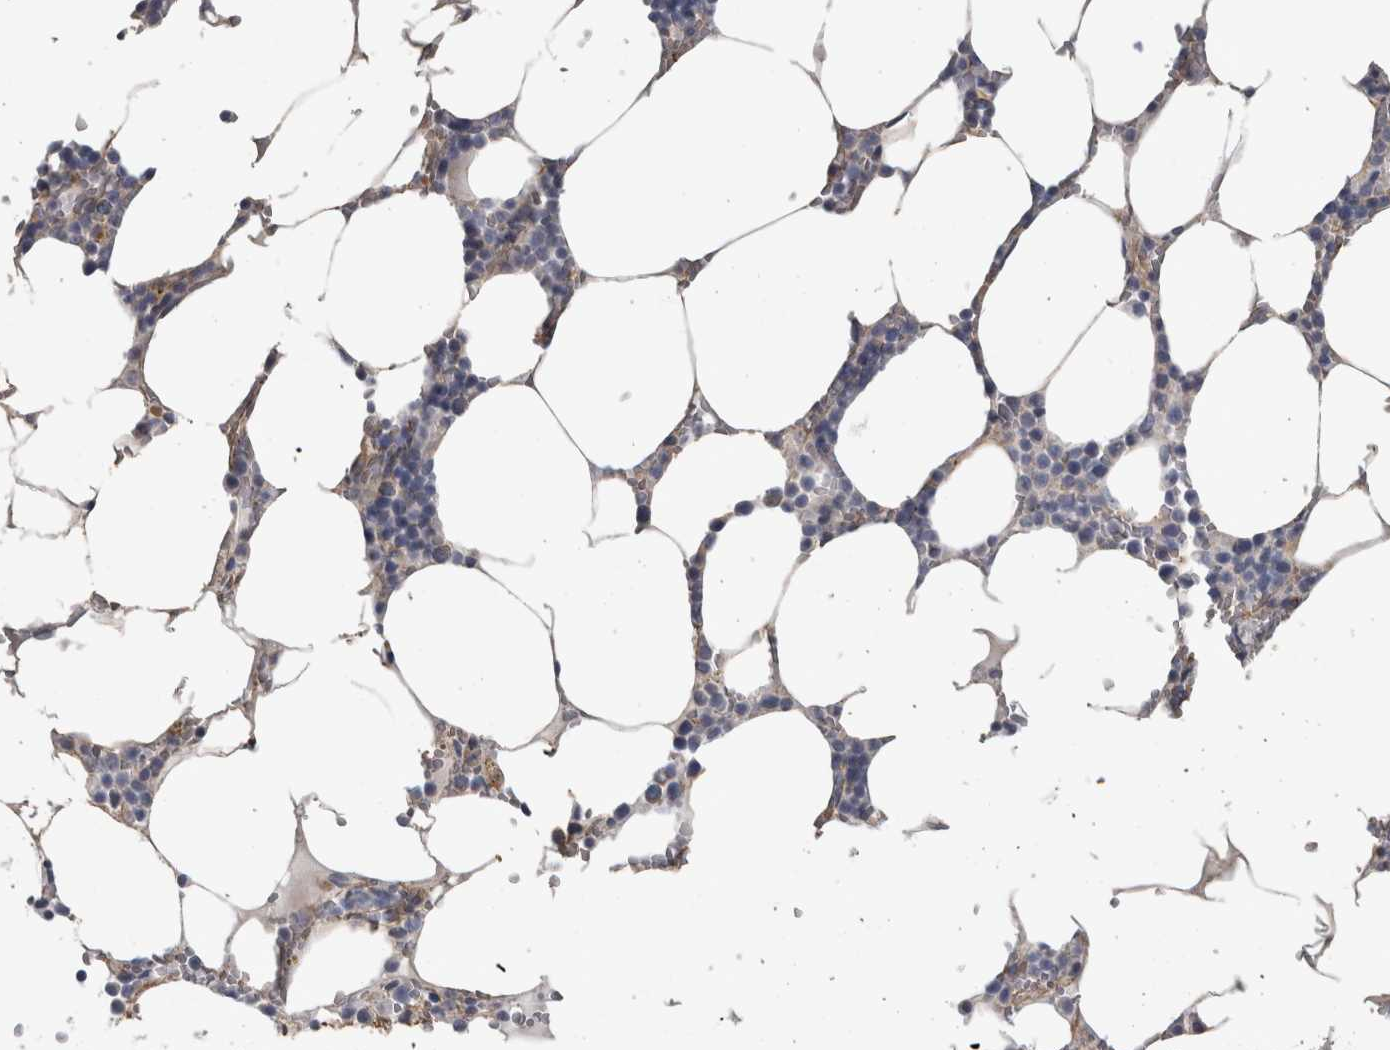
{"staining": {"intensity": "negative", "quantity": "none", "location": "none"}, "tissue": "bone marrow", "cell_type": "Hematopoietic cells", "image_type": "normal", "snomed": [{"axis": "morphology", "description": "Normal tissue, NOS"}, {"axis": "topography", "description": "Bone marrow"}], "caption": "An IHC micrograph of benign bone marrow is shown. There is no staining in hematopoietic cells of bone marrow.", "gene": "EFEMP2", "patient": {"sex": "male", "age": 70}}